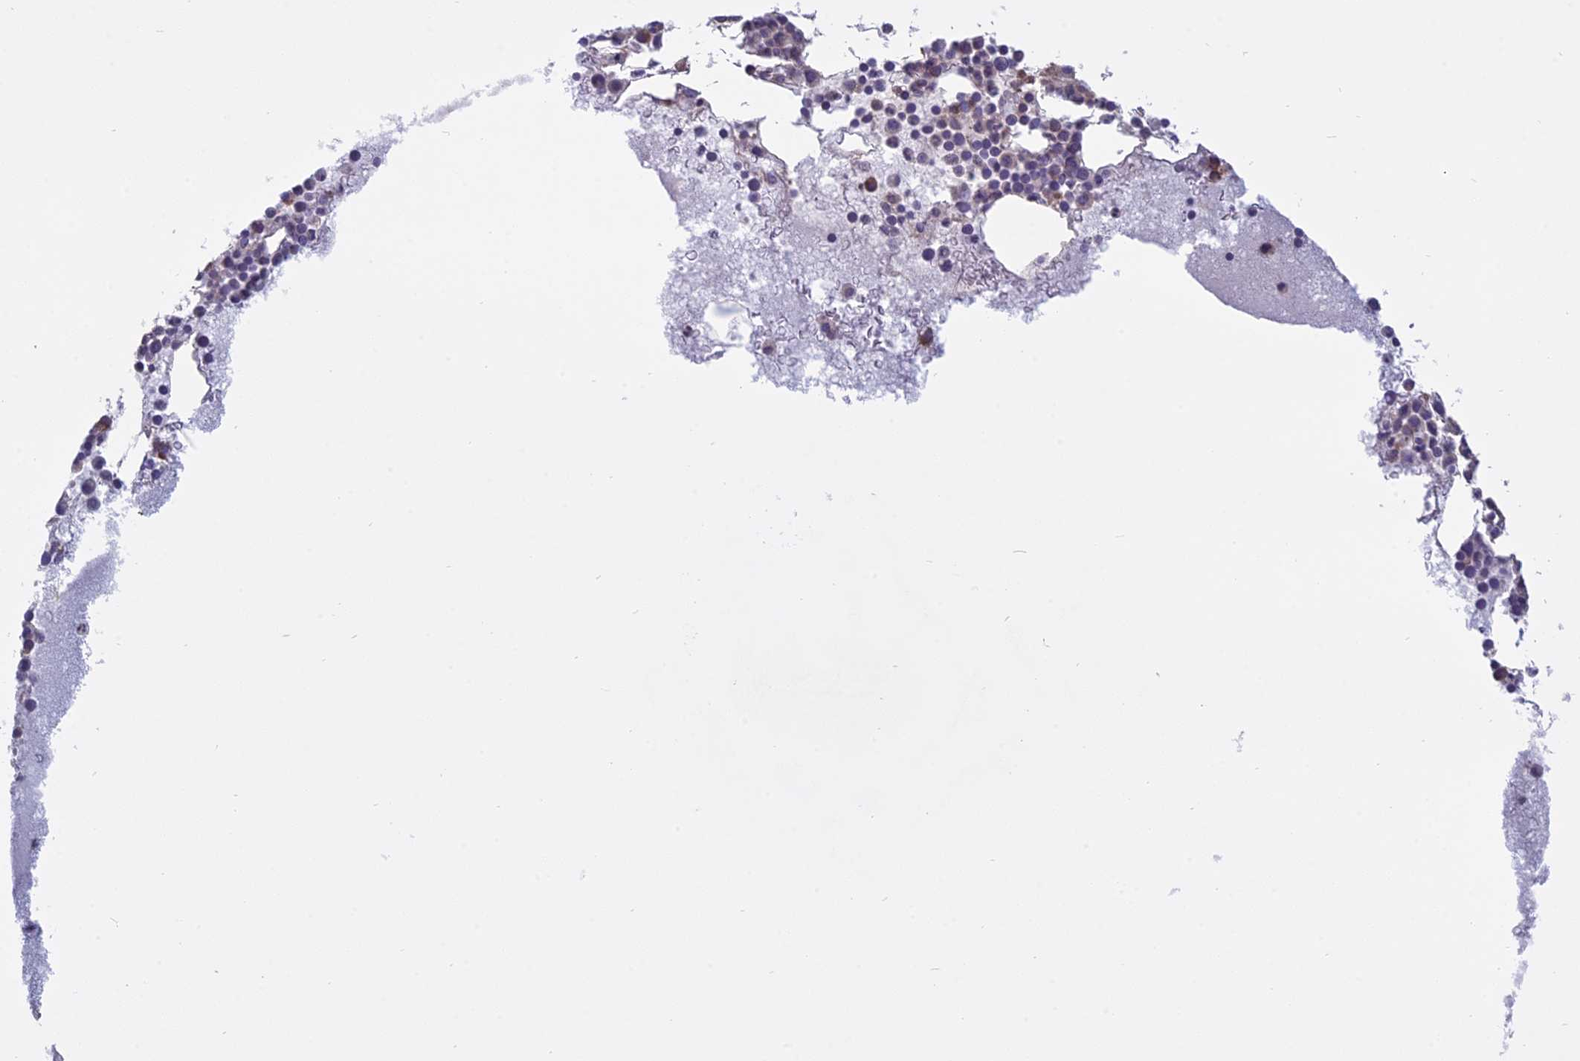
{"staining": {"intensity": "weak", "quantity": "<25%", "location": "cytoplasmic/membranous"}, "tissue": "bone marrow", "cell_type": "Hematopoietic cells", "image_type": "normal", "snomed": [{"axis": "morphology", "description": "Normal tissue, NOS"}, {"axis": "topography", "description": "Bone marrow"}], "caption": "Immunohistochemical staining of normal human bone marrow demonstrates no significant staining in hematopoietic cells. Brightfield microscopy of IHC stained with DAB (brown) and hematoxylin (blue), captured at high magnification.", "gene": "TMEM208", "patient": {"sex": "female", "age": 76}}